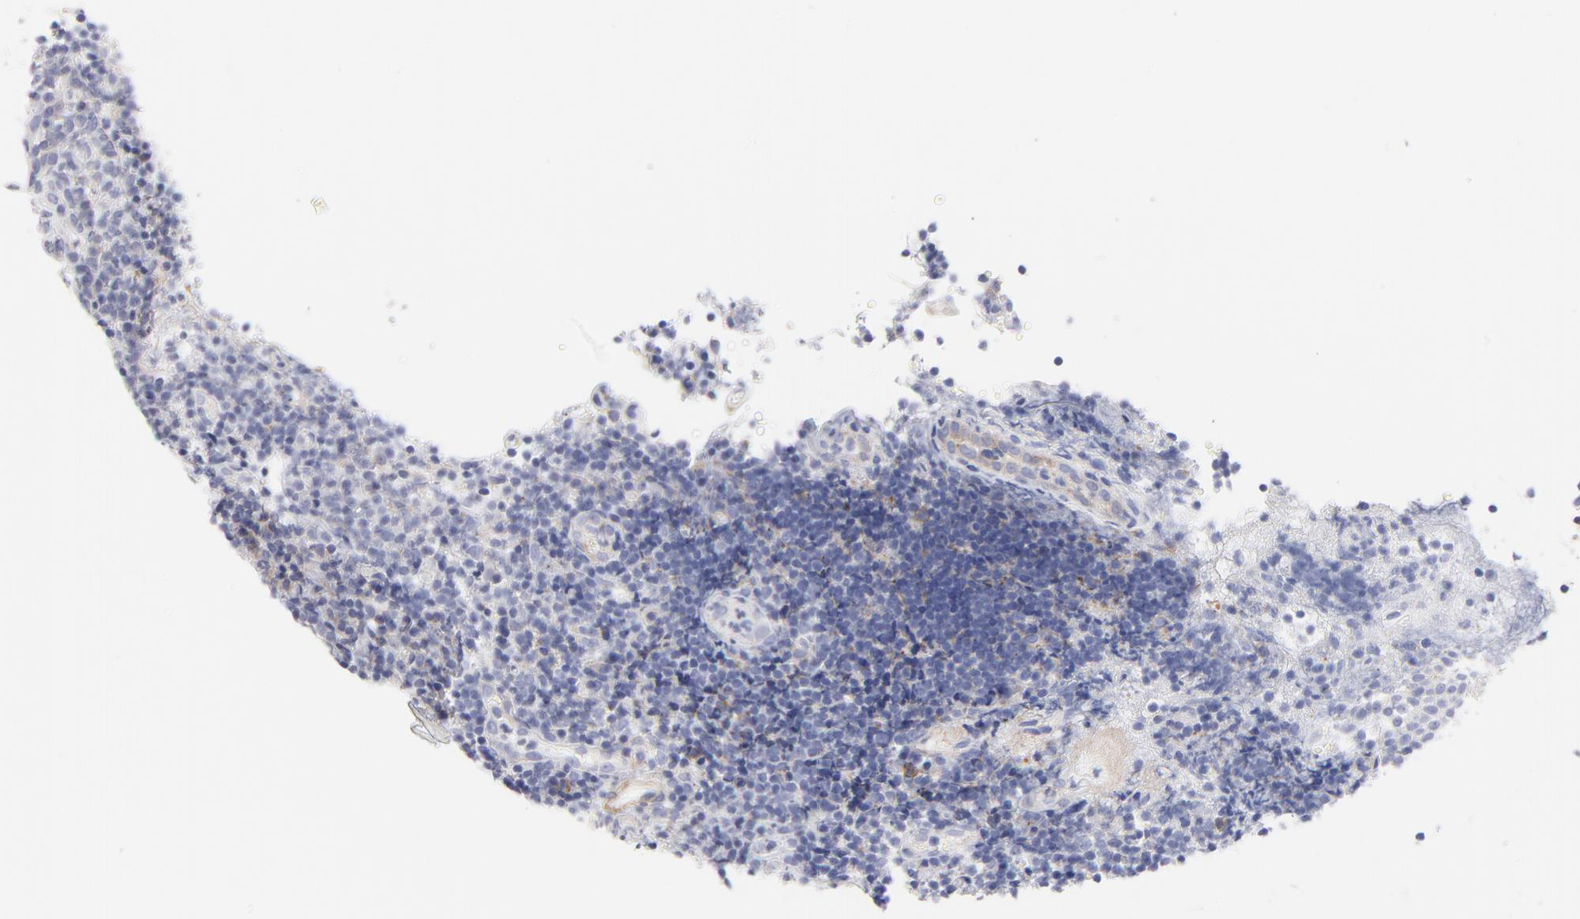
{"staining": {"intensity": "moderate", "quantity": ">75%", "location": "cytoplasmic/membranous"}, "tissue": "tonsil", "cell_type": "Germinal center cells", "image_type": "normal", "snomed": [{"axis": "morphology", "description": "Normal tissue, NOS"}, {"axis": "topography", "description": "Tonsil"}], "caption": "Moderate cytoplasmic/membranous protein positivity is appreciated in approximately >75% of germinal center cells in tonsil.", "gene": "ACTA2", "patient": {"sex": "female", "age": 40}}